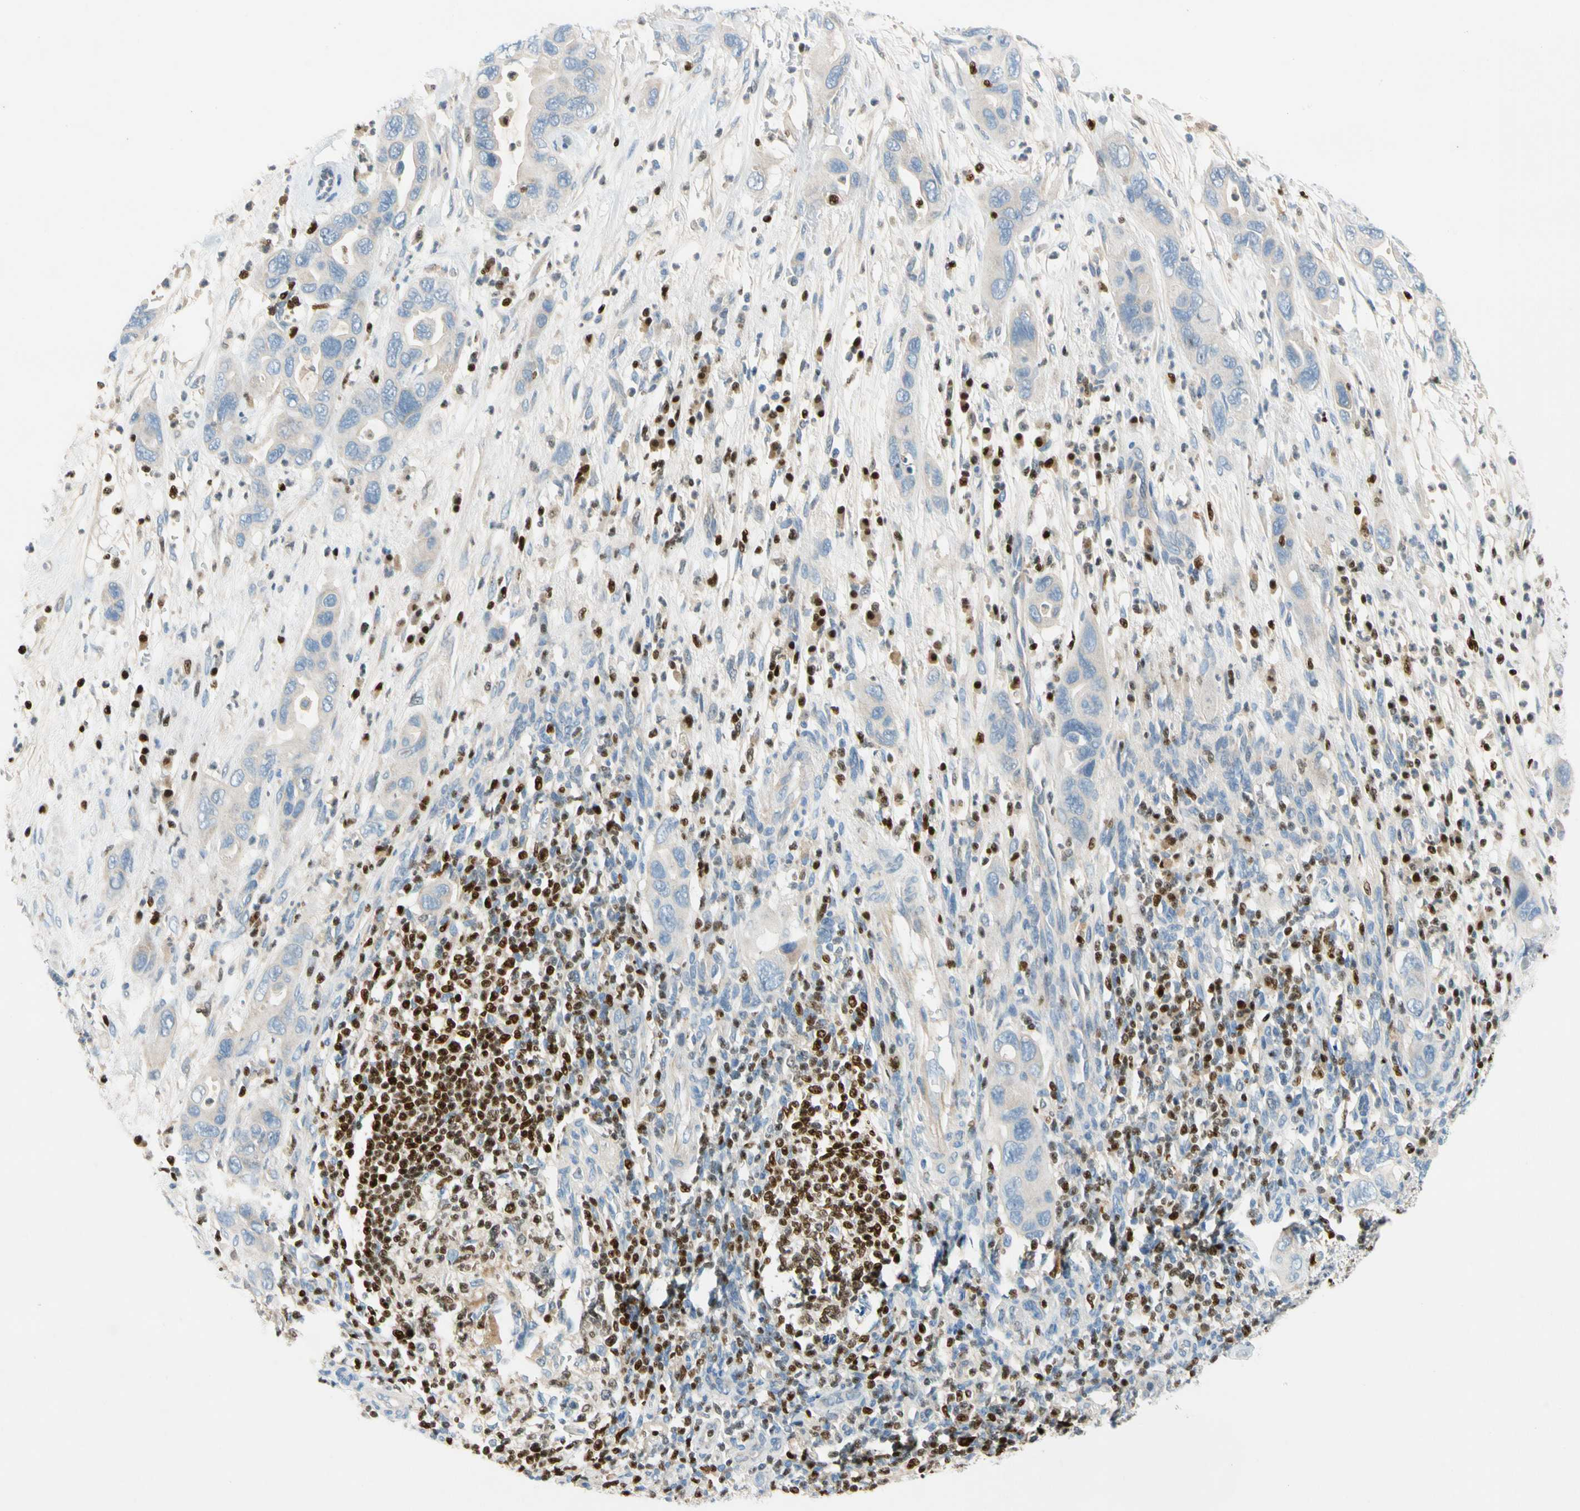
{"staining": {"intensity": "negative", "quantity": "none", "location": "none"}, "tissue": "pancreatic cancer", "cell_type": "Tumor cells", "image_type": "cancer", "snomed": [{"axis": "morphology", "description": "Adenocarcinoma, NOS"}, {"axis": "topography", "description": "Pancreas"}], "caption": "High magnification brightfield microscopy of pancreatic cancer stained with DAB (3,3'-diaminobenzidine) (brown) and counterstained with hematoxylin (blue): tumor cells show no significant positivity. (DAB (3,3'-diaminobenzidine) immunohistochemistry, high magnification).", "gene": "SP140", "patient": {"sex": "female", "age": 71}}